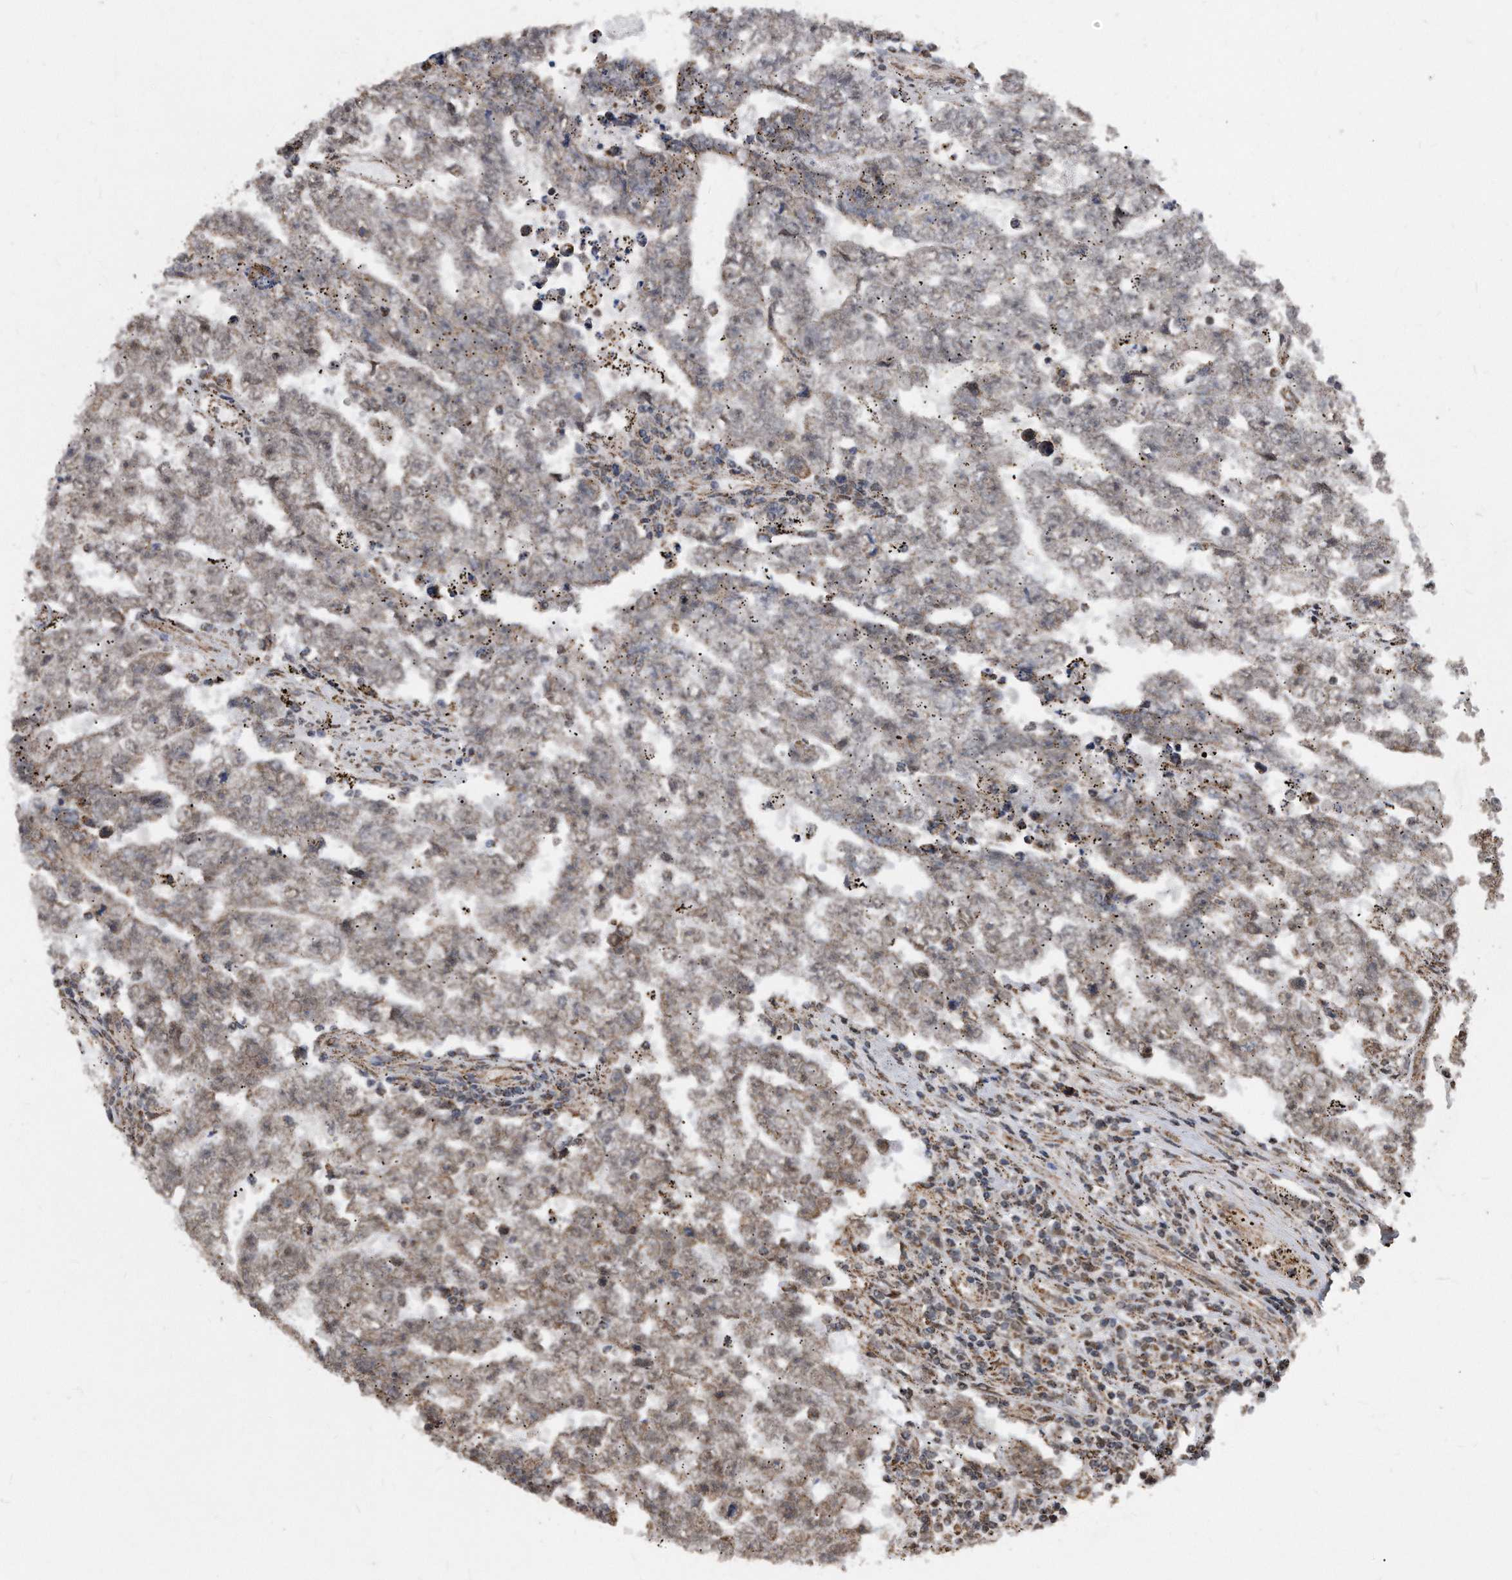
{"staining": {"intensity": "weak", "quantity": "25%-75%", "location": "cytoplasmic/membranous,nuclear"}, "tissue": "testis cancer", "cell_type": "Tumor cells", "image_type": "cancer", "snomed": [{"axis": "morphology", "description": "Carcinoma, Embryonal, NOS"}, {"axis": "topography", "description": "Testis"}], "caption": "Testis embryonal carcinoma stained with a brown dye demonstrates weak cytoplasmic/membranous and nuclear positive positivity in approximately 25%-75% of tumor cells.", "gene": "DUSP22", "patient": {"sex": "male", "age": 25}}